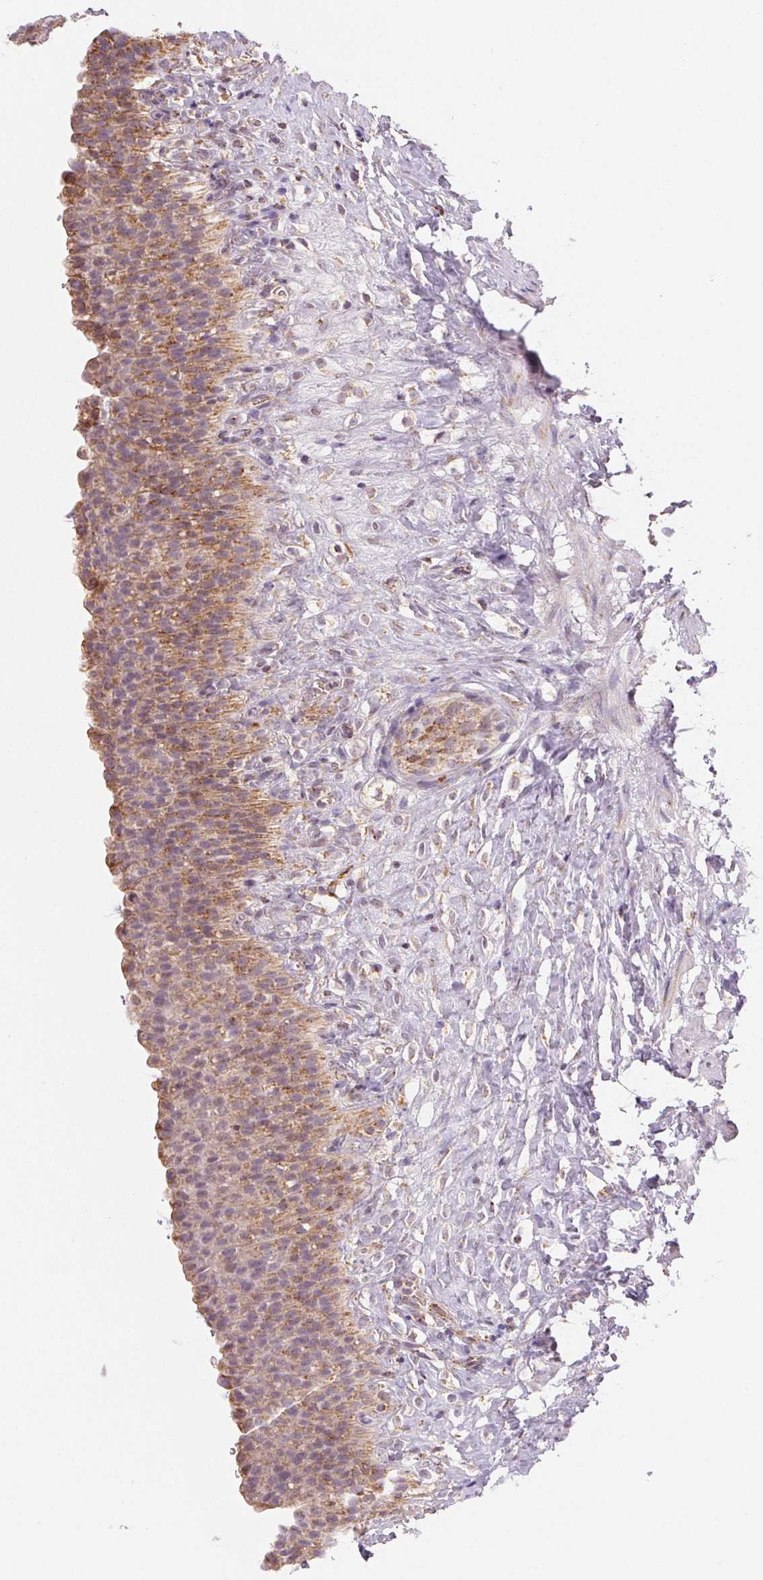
{"staining": {"intensity": "moderate", "quantity": "25%-75%", "location": "cytoplasmic/membranous"}, "tissue": "urinary bladder", "cell_type": "Urothelial cells", "image_type": "normal", "snomed": [{"axis": "morphology", "description": "Normal tissue, NOS"}, {"axis": "topography", "description": "Urinary bladder"}, {"axis": "topography", "description": "Prostate"}], "caption": "IHC of benign human urinary bladder reveals medium levels of moderate cytoplasmic/membranous expression in approximately 25%-75% of urothelial cells.", "gene": "HINT2", "patient": {"sex": "male", "age": 76}}